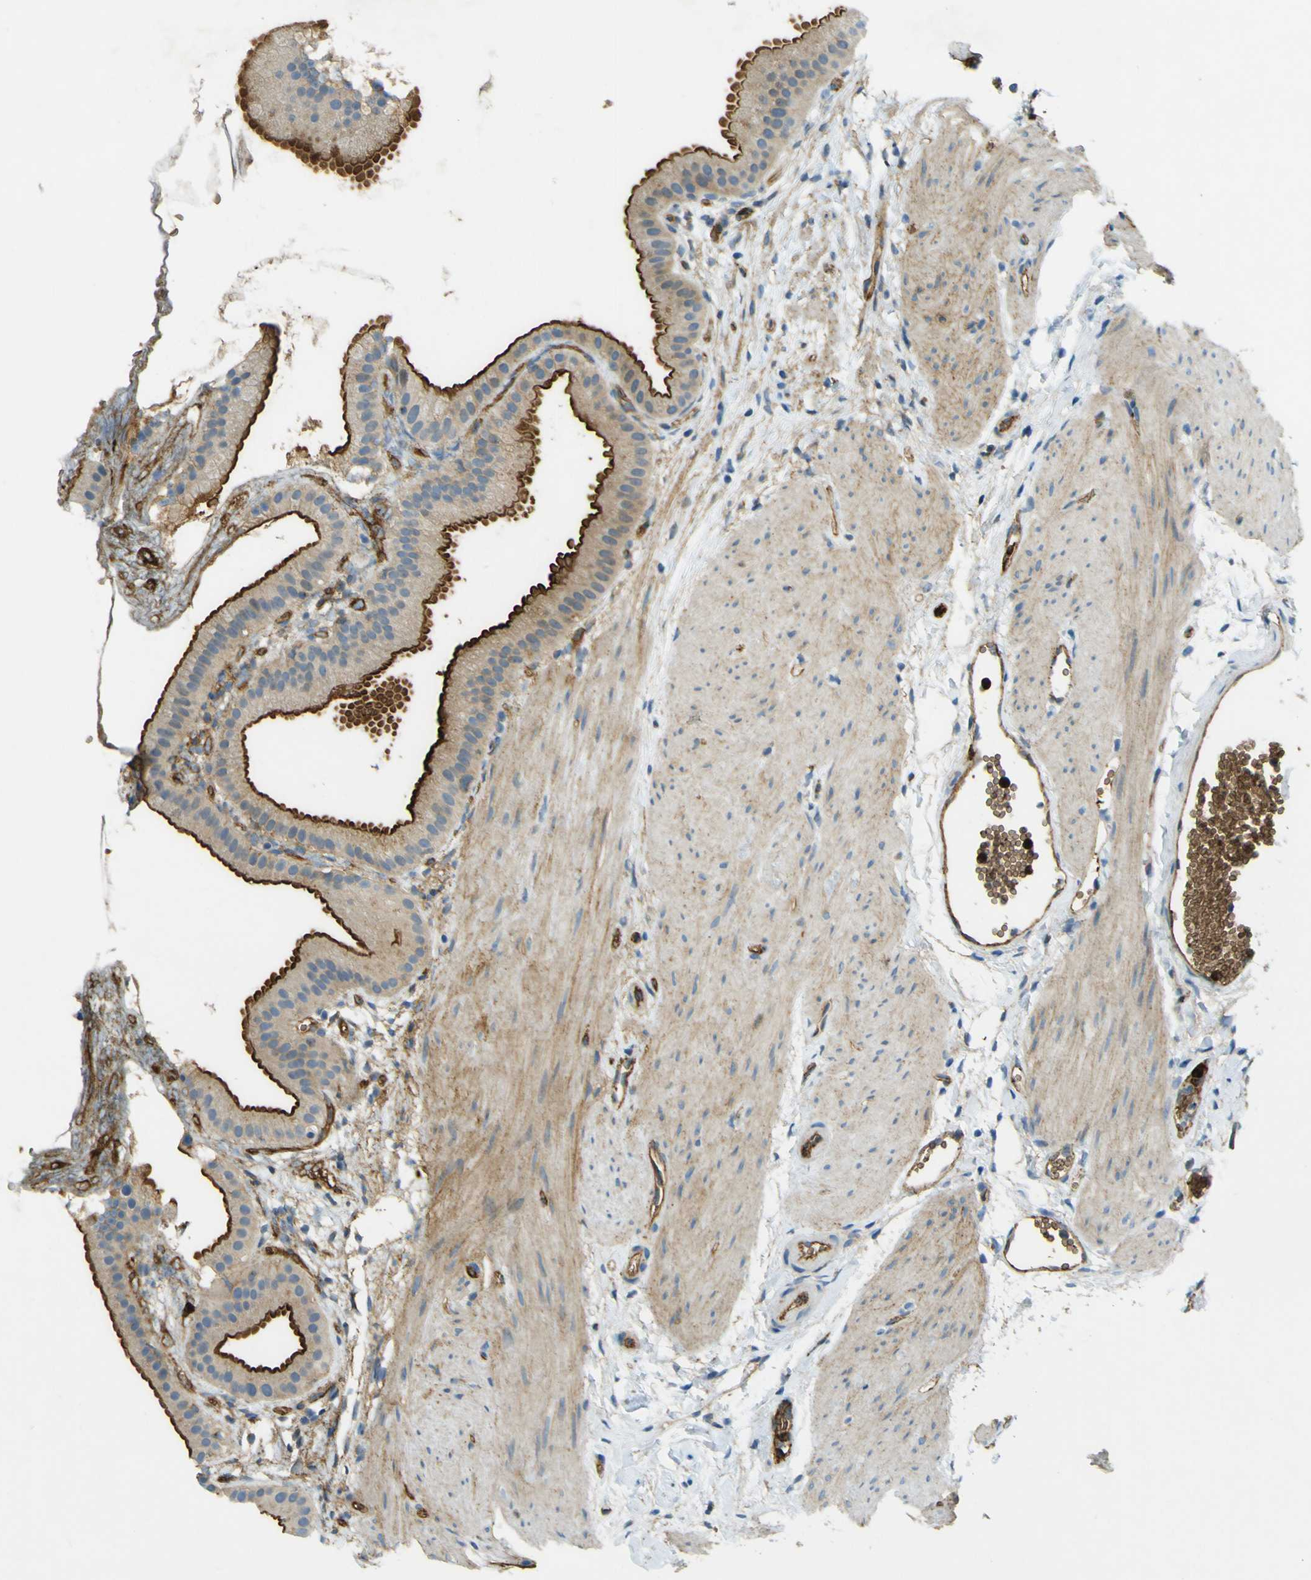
{"staining": {"intensity": "strong", "quantity": ">75%", "location": "cytoplasmic/membranous"}, "tissue": "gallbladder", "cell_type": "Glandular cells", "image_type": "normal", "snomed": [{"axis": "morphology", "description": "Normal tissue, NOS"}, {"axis": "topography", "description": "Gallbladder"}], "caption": "The photomicrograph shows a brown stain indicating the presence of a protein in the cytoplasmic/membranous of glandular cells in gallbladder.", "gene": "PLXDC1", "patient": {"sex": "female", "age": 64}}